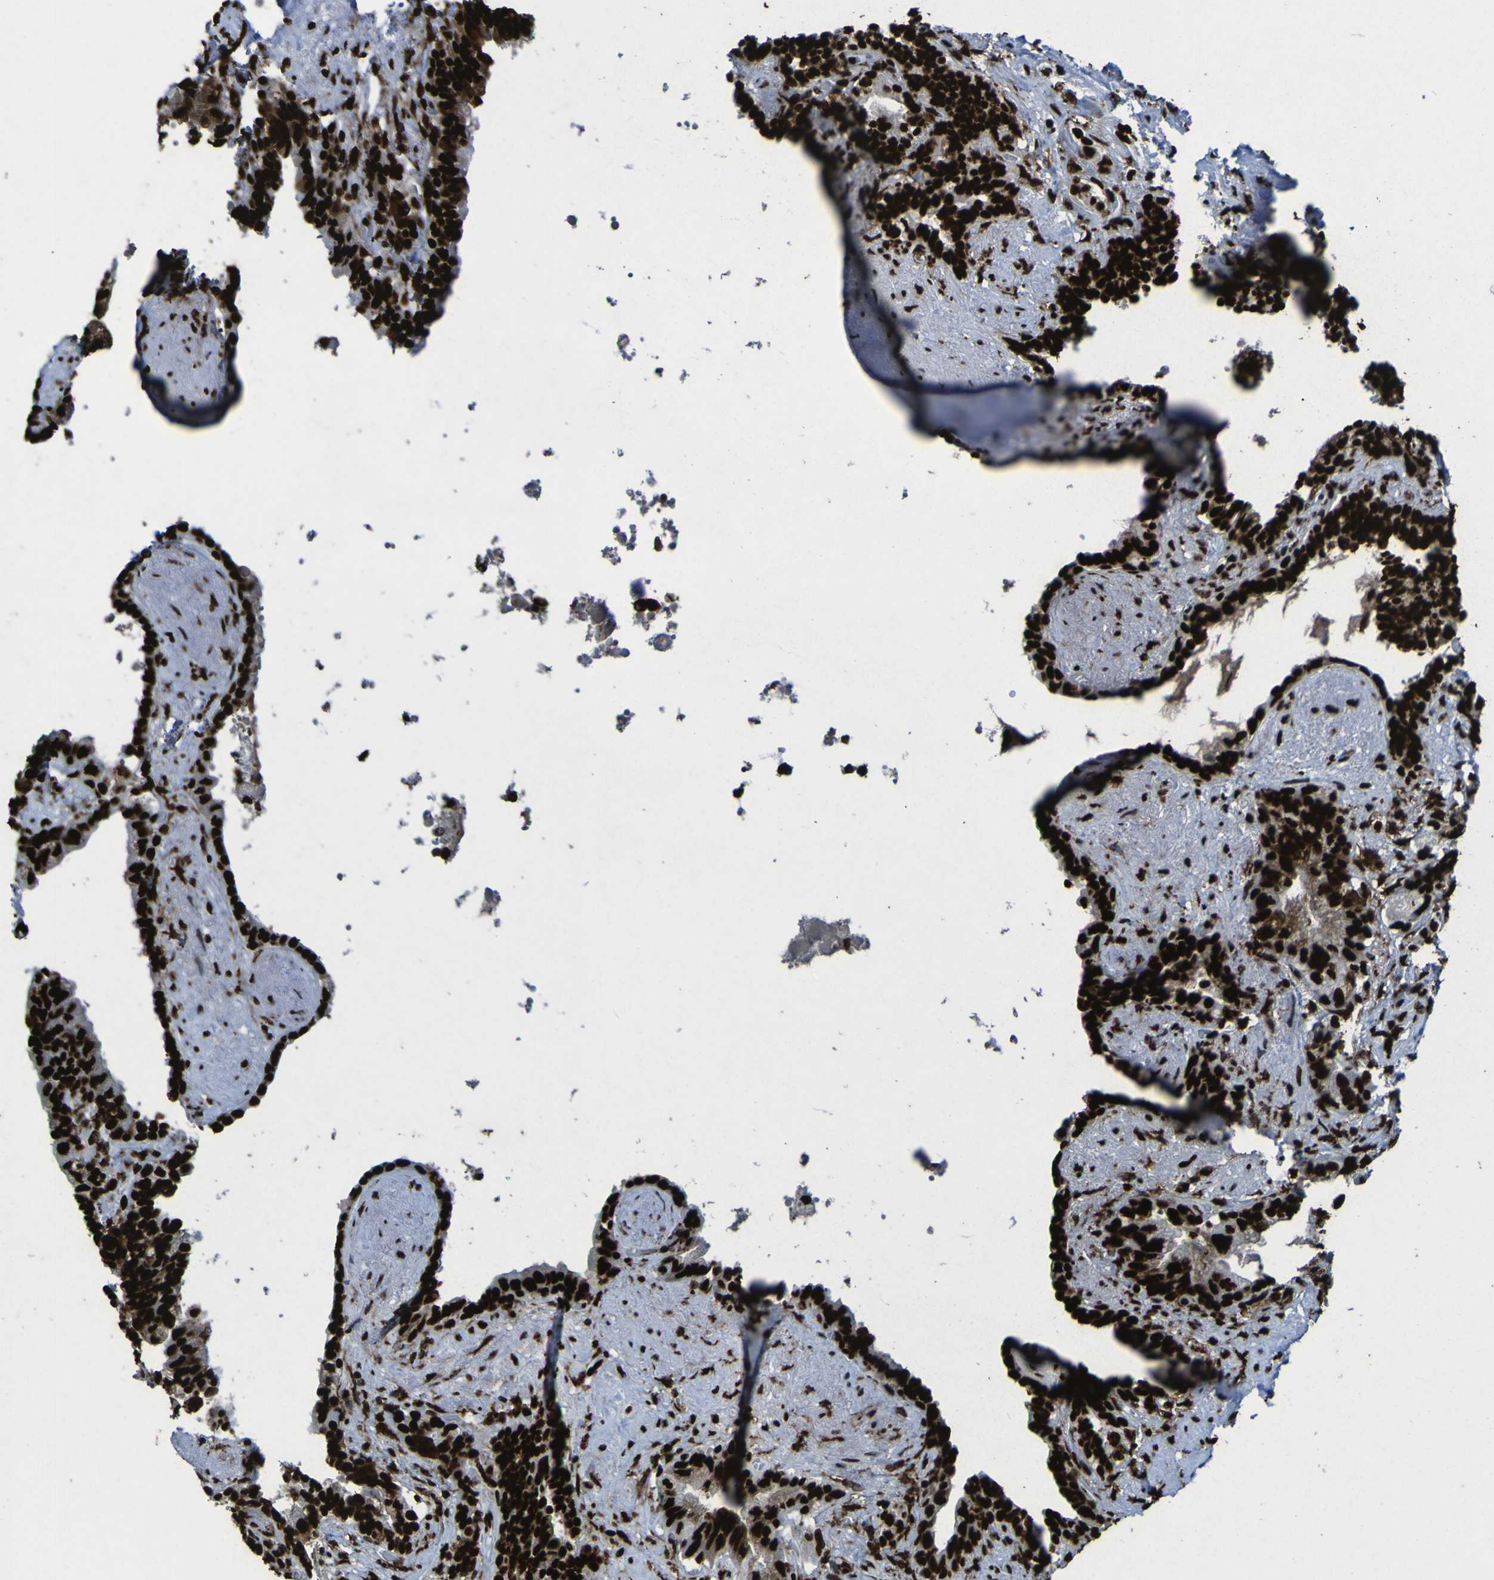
{"staining": {"intensity": "strong", "quantity": ">75%", "location": "nuclear"}, "tissue": "seminal vesicle", "cell_type": "Glandular cells", "image_type": "normal", "snomed": [{"axis": "morphology", "description": "Normal tissue, NOS"}, {"axis": "topography", "description": "Seminal veicle"}], "caption": "Immunohistochemistry (IHC) micrograph of benign seminal vesicle: human seminal vesicle stained using immunohistochemistry (IHC) exhibits high levels of strong protein expression localized specifically in the nuclear of glandular cells, appearing as a nuclear brown color.", "gene": "NPM1", "patient": {"sex": "male", "age": 63}}